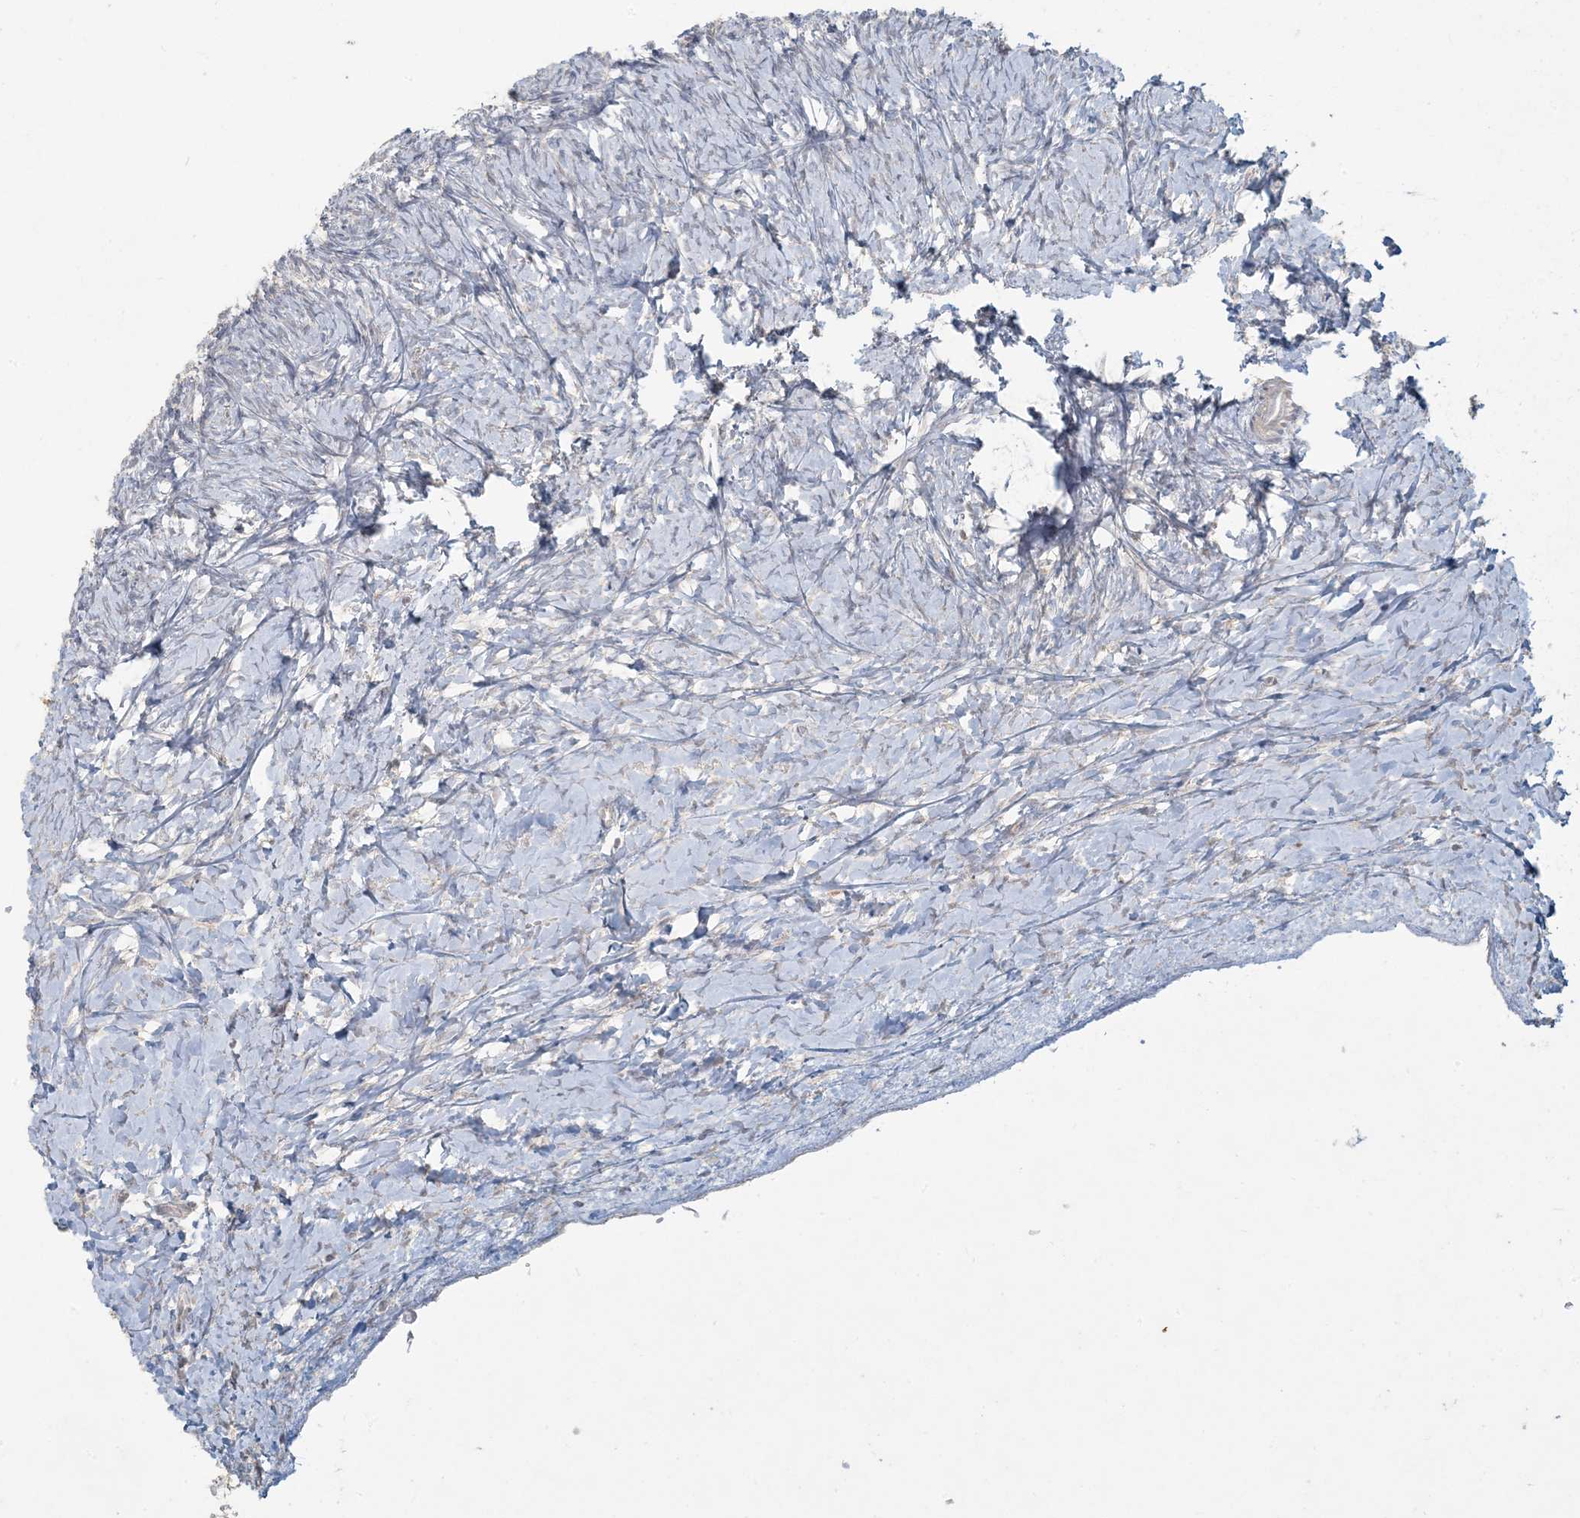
{"staining": {"intensity": "negative", "quantity": "none", "location": "none"}, "tissue": "ovary", "cell_type": "Ovarian stroma cells", "image_type": "normal", "snomed": [{"axis": "morphology", "description": "Normal tissue, NOS"}, {"axis": "morphology", "description": "Developmental malformation"}, {"axis": "topography", "description": "Ovary"}], "caption": "There is no significant positivity in ovarian stroma cells of ovary. (IHC, brightfield microscopy, high magnification).", "gene": "MCAT", "patient": {"sex": "female", "age": 39}}